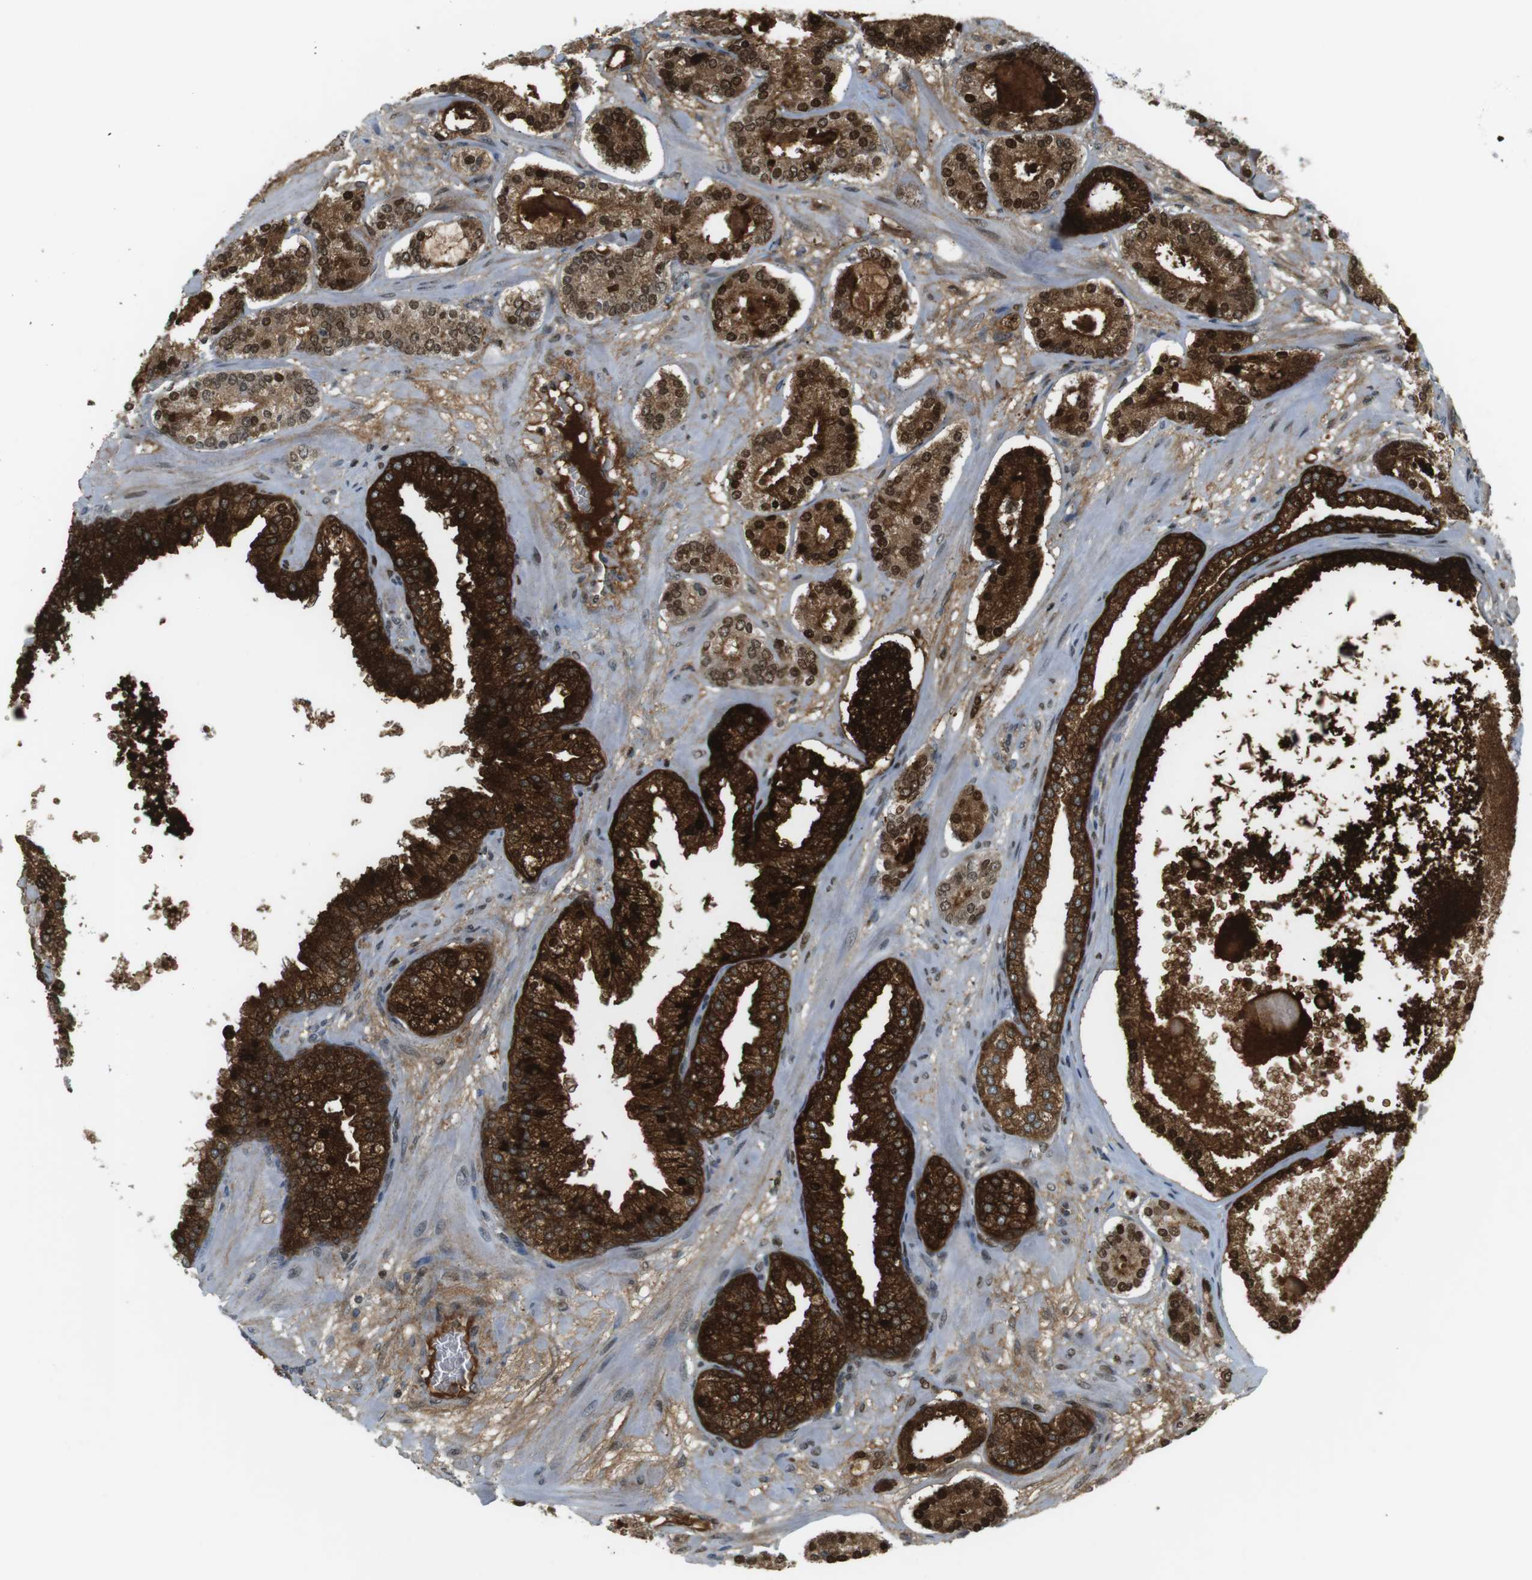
{"staining": {"intensity": "strong", "quantity": ">75%", "location": "cytoplasmic/membranous,nuclear"}, "tissue": "prostate cancer", "cell_type": "Tumor cells", "image_type": "cancer", "snomed": [{"axis": "morphology", "description": "Adenocarcinoma, Low grade"}, {"axis": "topography", "description": "Prostate"}], "caption": "A high amount of strong cytoplasmic/membranous and nuclear staining is identified in approximately >75% of tumor cells in prostate low-grade adenocarcinoma tissue.", "gene": "AZGP1", "patient": {"sex": "male", "age": 63}}